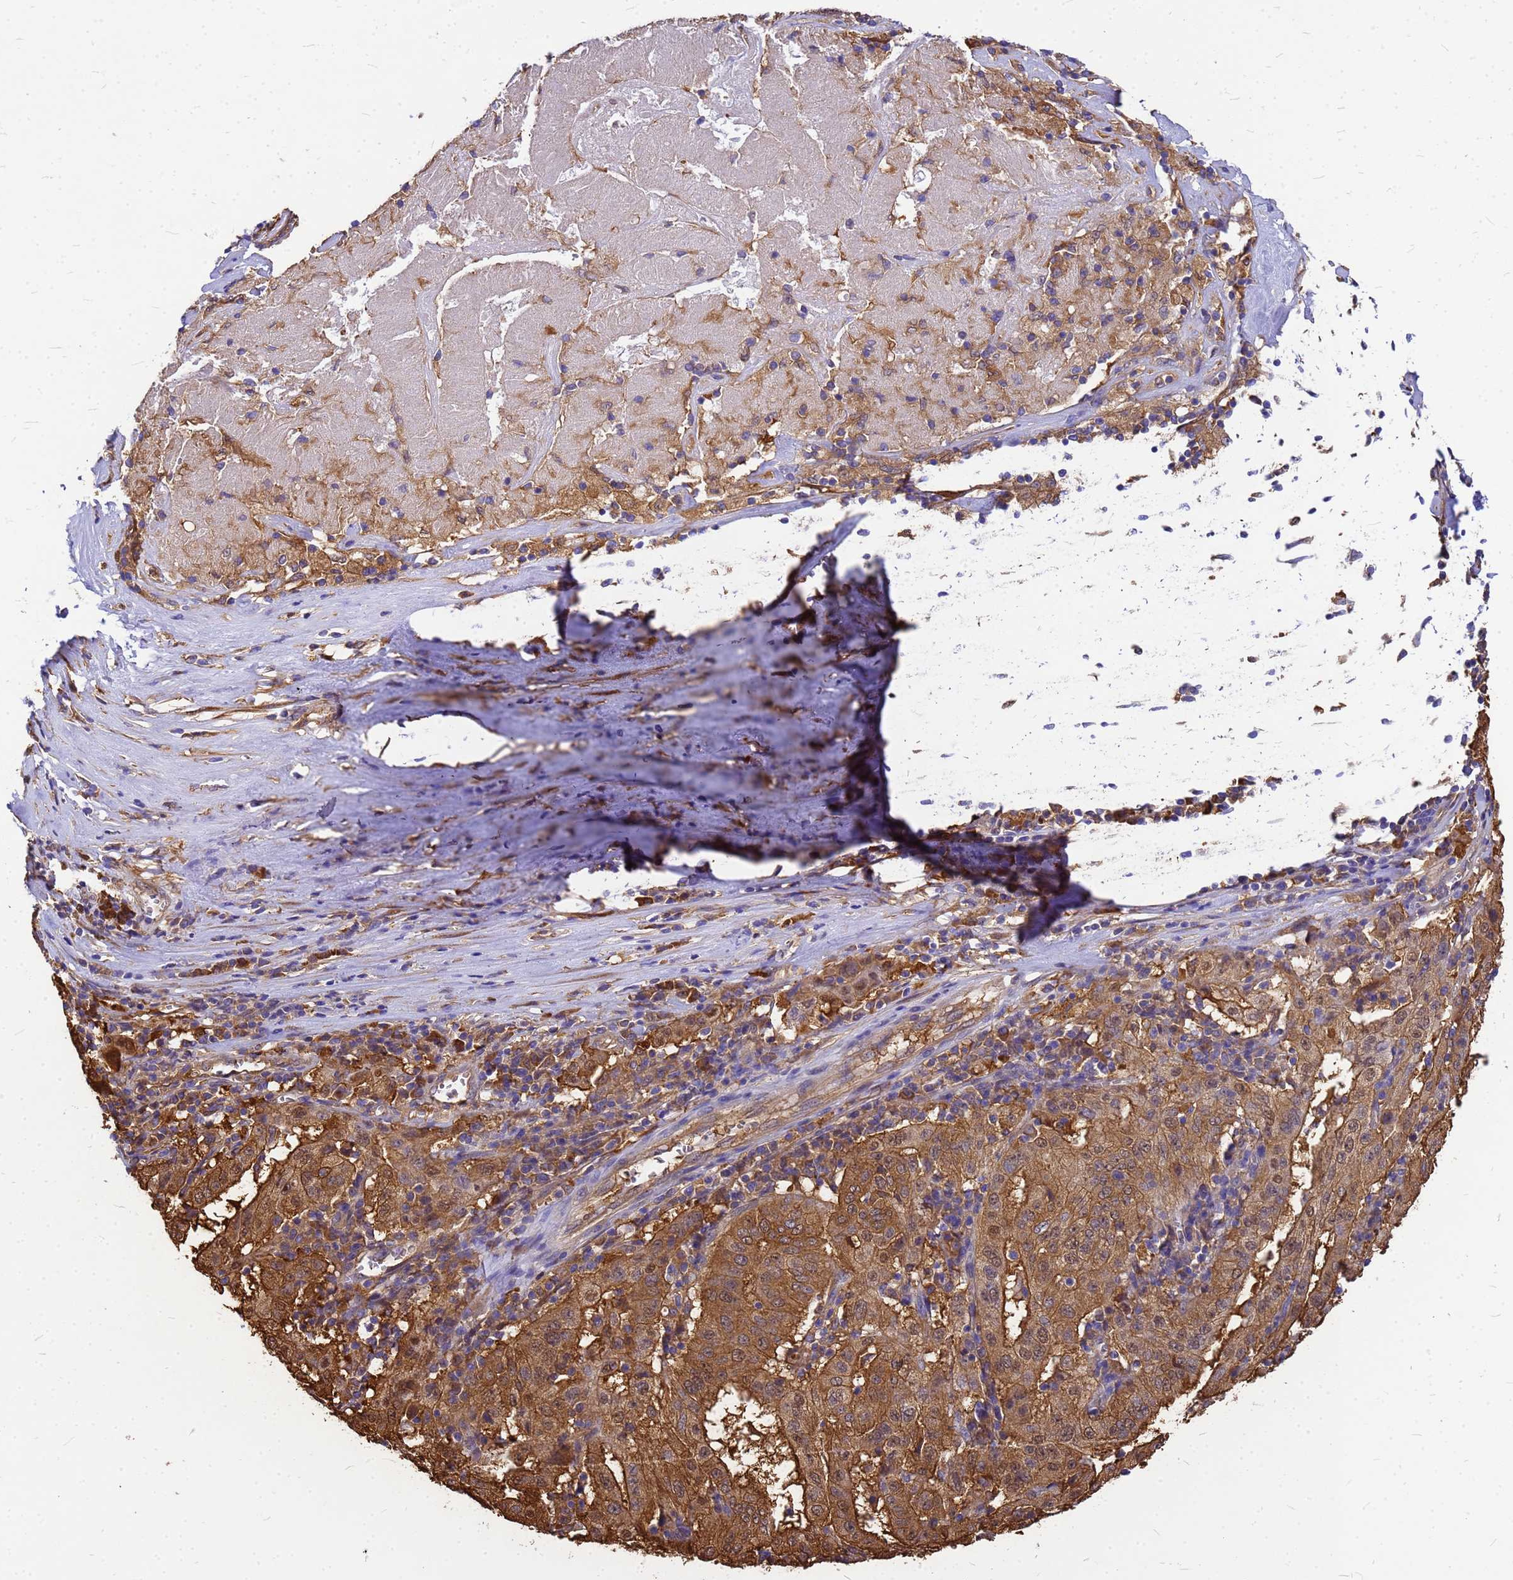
{"staining": {"intensity": "moderate", "quantity": ">75%", "location": "cytoplasmic/membranous"}, "tissue": "pancreatic cancer", "cell_type": "Tumor cells", "image_type": "cancer", "snomed": [{"axis": "morphology", "description": "Adenocarcinoma, NOS"}, {"axis": "topography", "description": "Pancreas"}], "caption": "Immunohistochemical staining of pancreatic adenocarcinoma demonstrates medium levels of moderate cytoplasmic/membranous staining in about >75% of tumor cells.", "gene": "GID4", "patient": {"sex": "male", "age": 63}}